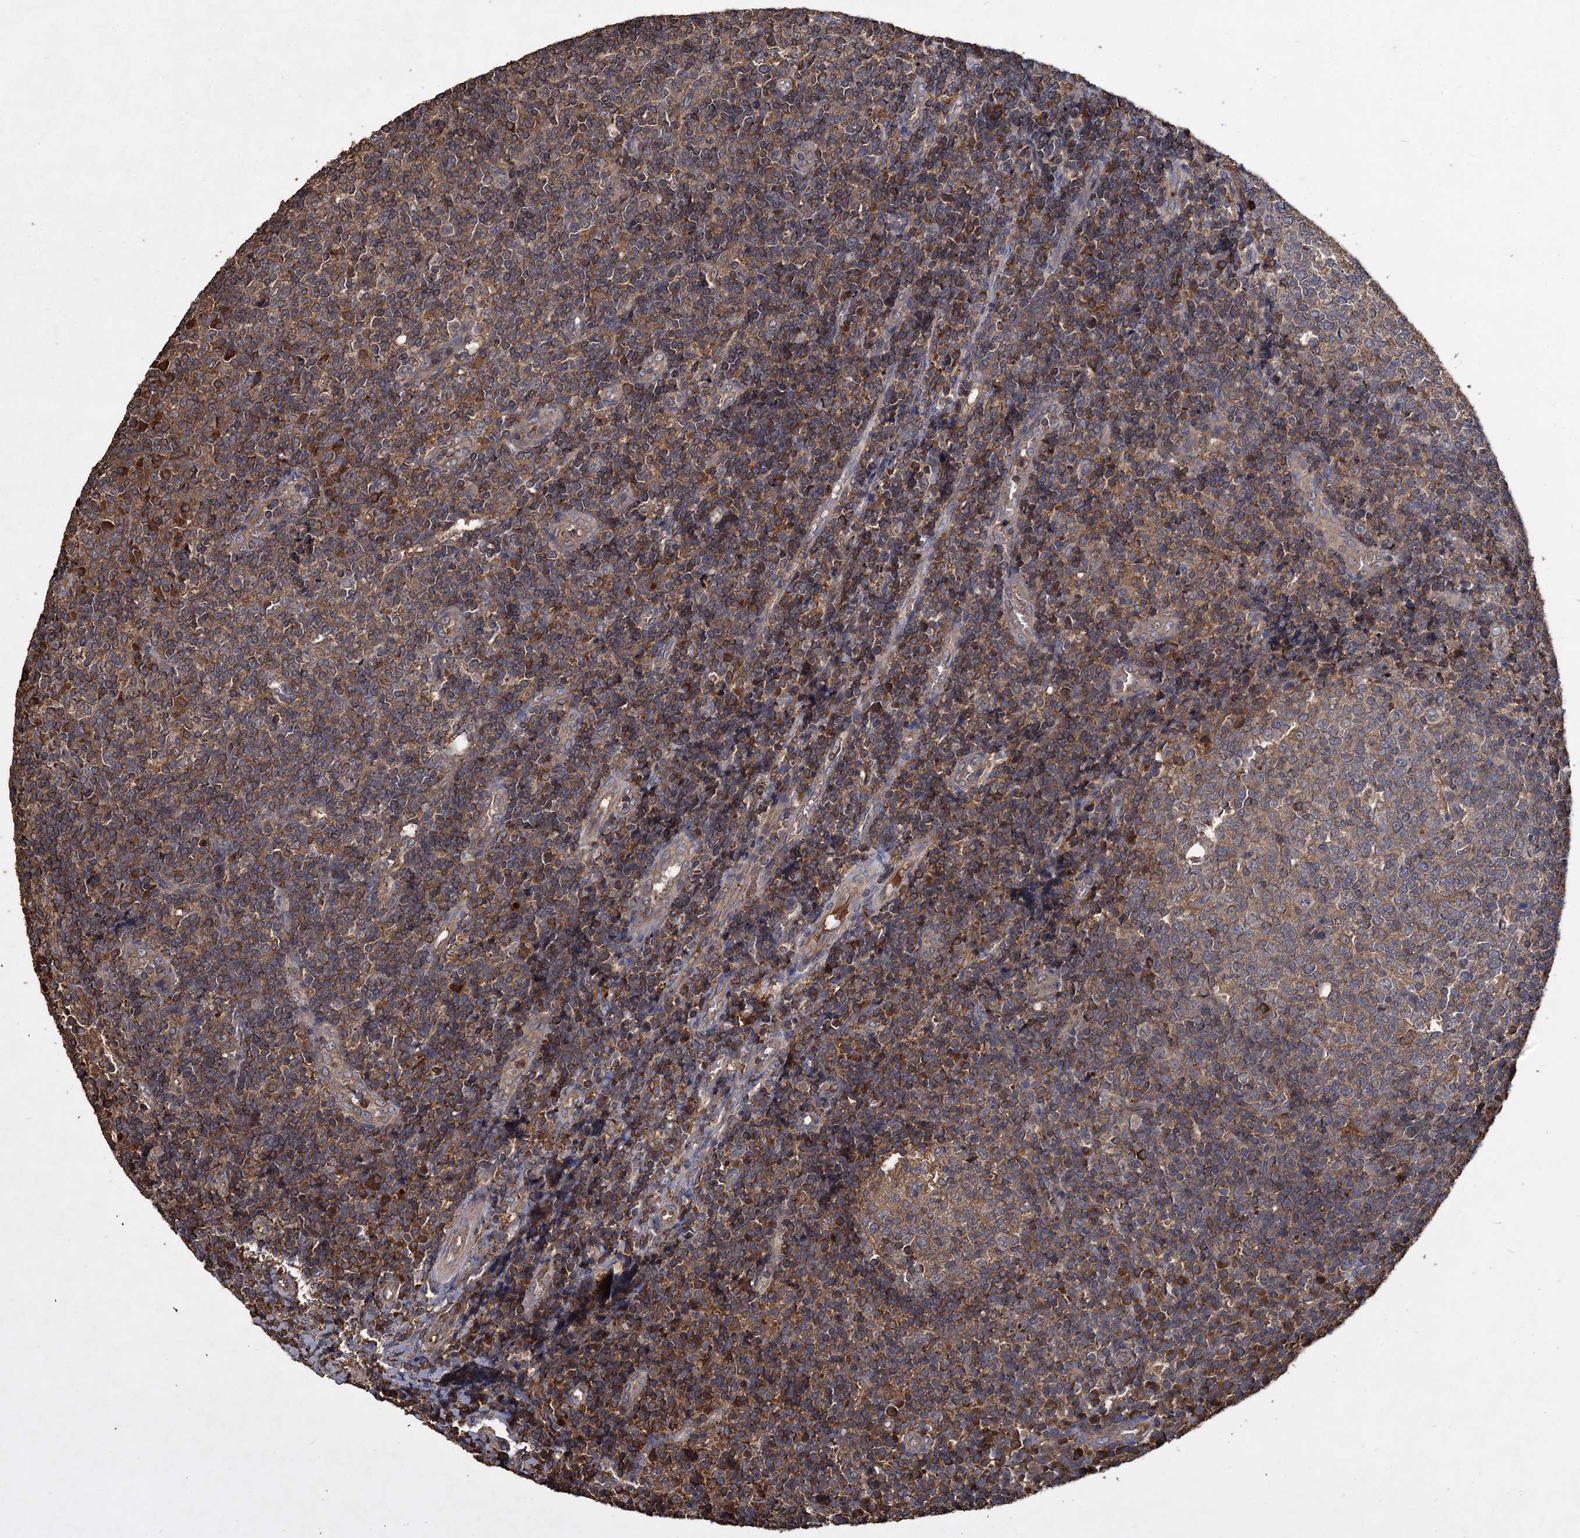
{"staining": {"intensity": "weak", "quantity": "25%-75%", "location": "cytoplasmic/membranous"}, "tissue": "tonsil", "cell_type": "Germinal center cells", "image_type": "normal", "snomed": [{"axis": "morphology", "description": "Normal tissue, NOS"}, {"axis": "topography", "description": "Tonsil"}], "caption": "Immunohistochemical staining of unremarkable tonsil shows low levels of weak cytoplasmic/membranous positivity in about 25%-75% of germinal center cells.", "gene": "GCLC", "patient": {"sex": "female", "age": 19}}